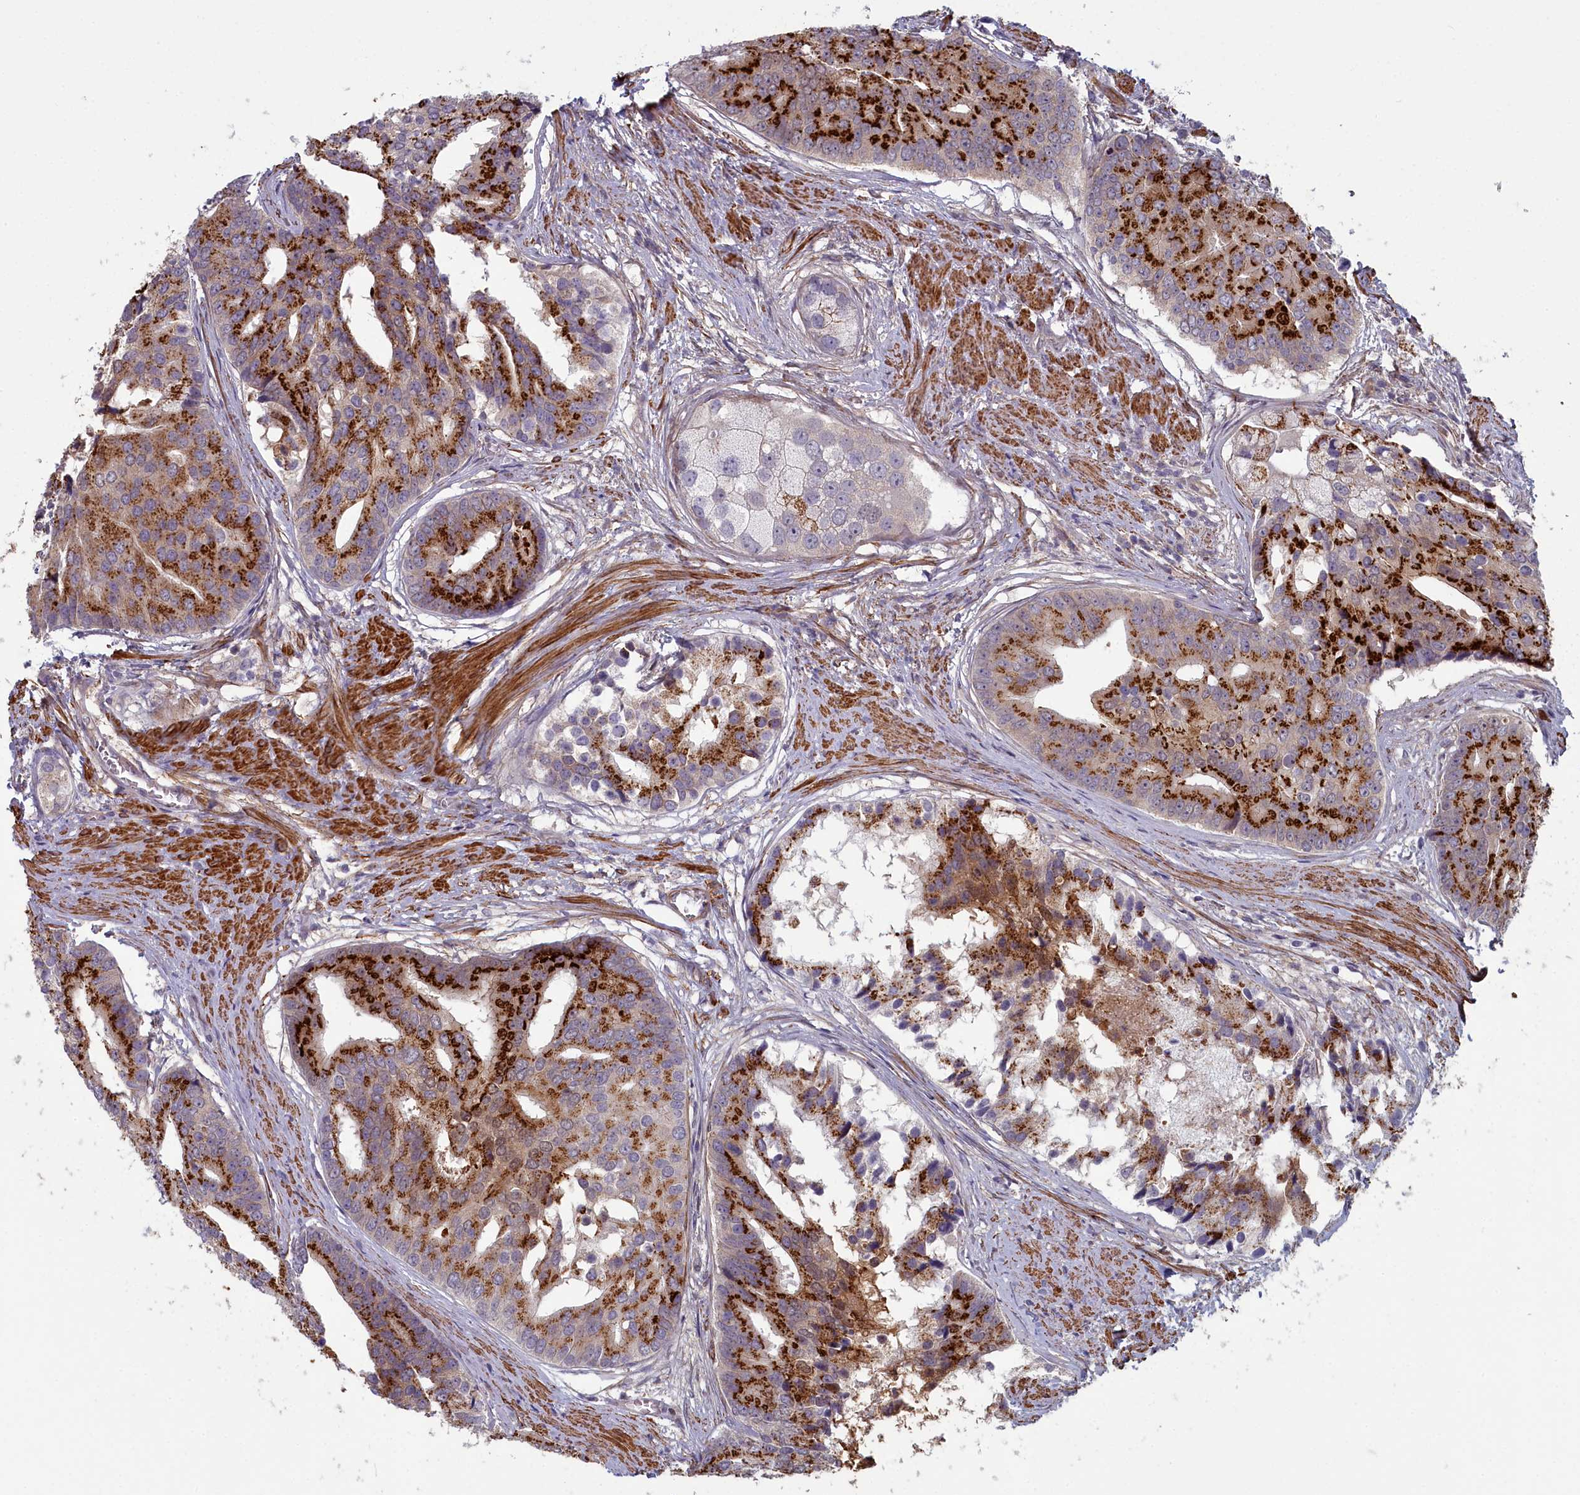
{"staining": {"intensity": "strong", "quantity": ">75%", "location": "cytoplasmic/membranous"}, "tissue": "prostate cancer", "cell_type": "Tumor cells", "image_type": "cancer", "snomed": [{"axis": "morphology", "description": "Adenocarcinoma, High grade"}, {"axis": "topography", "description": "Prostate"}], "caption": "A micrograph of prostate cancer (adenocarcinoma (high-grade)) stained for a protein demonstrates strong cytoplasmic/membranous brown staining in tumor cells. (IHC, brightfield microscopy, high magnification).", "gene": "ZNF626", "patient": {"sex": "male", "age": 62}}